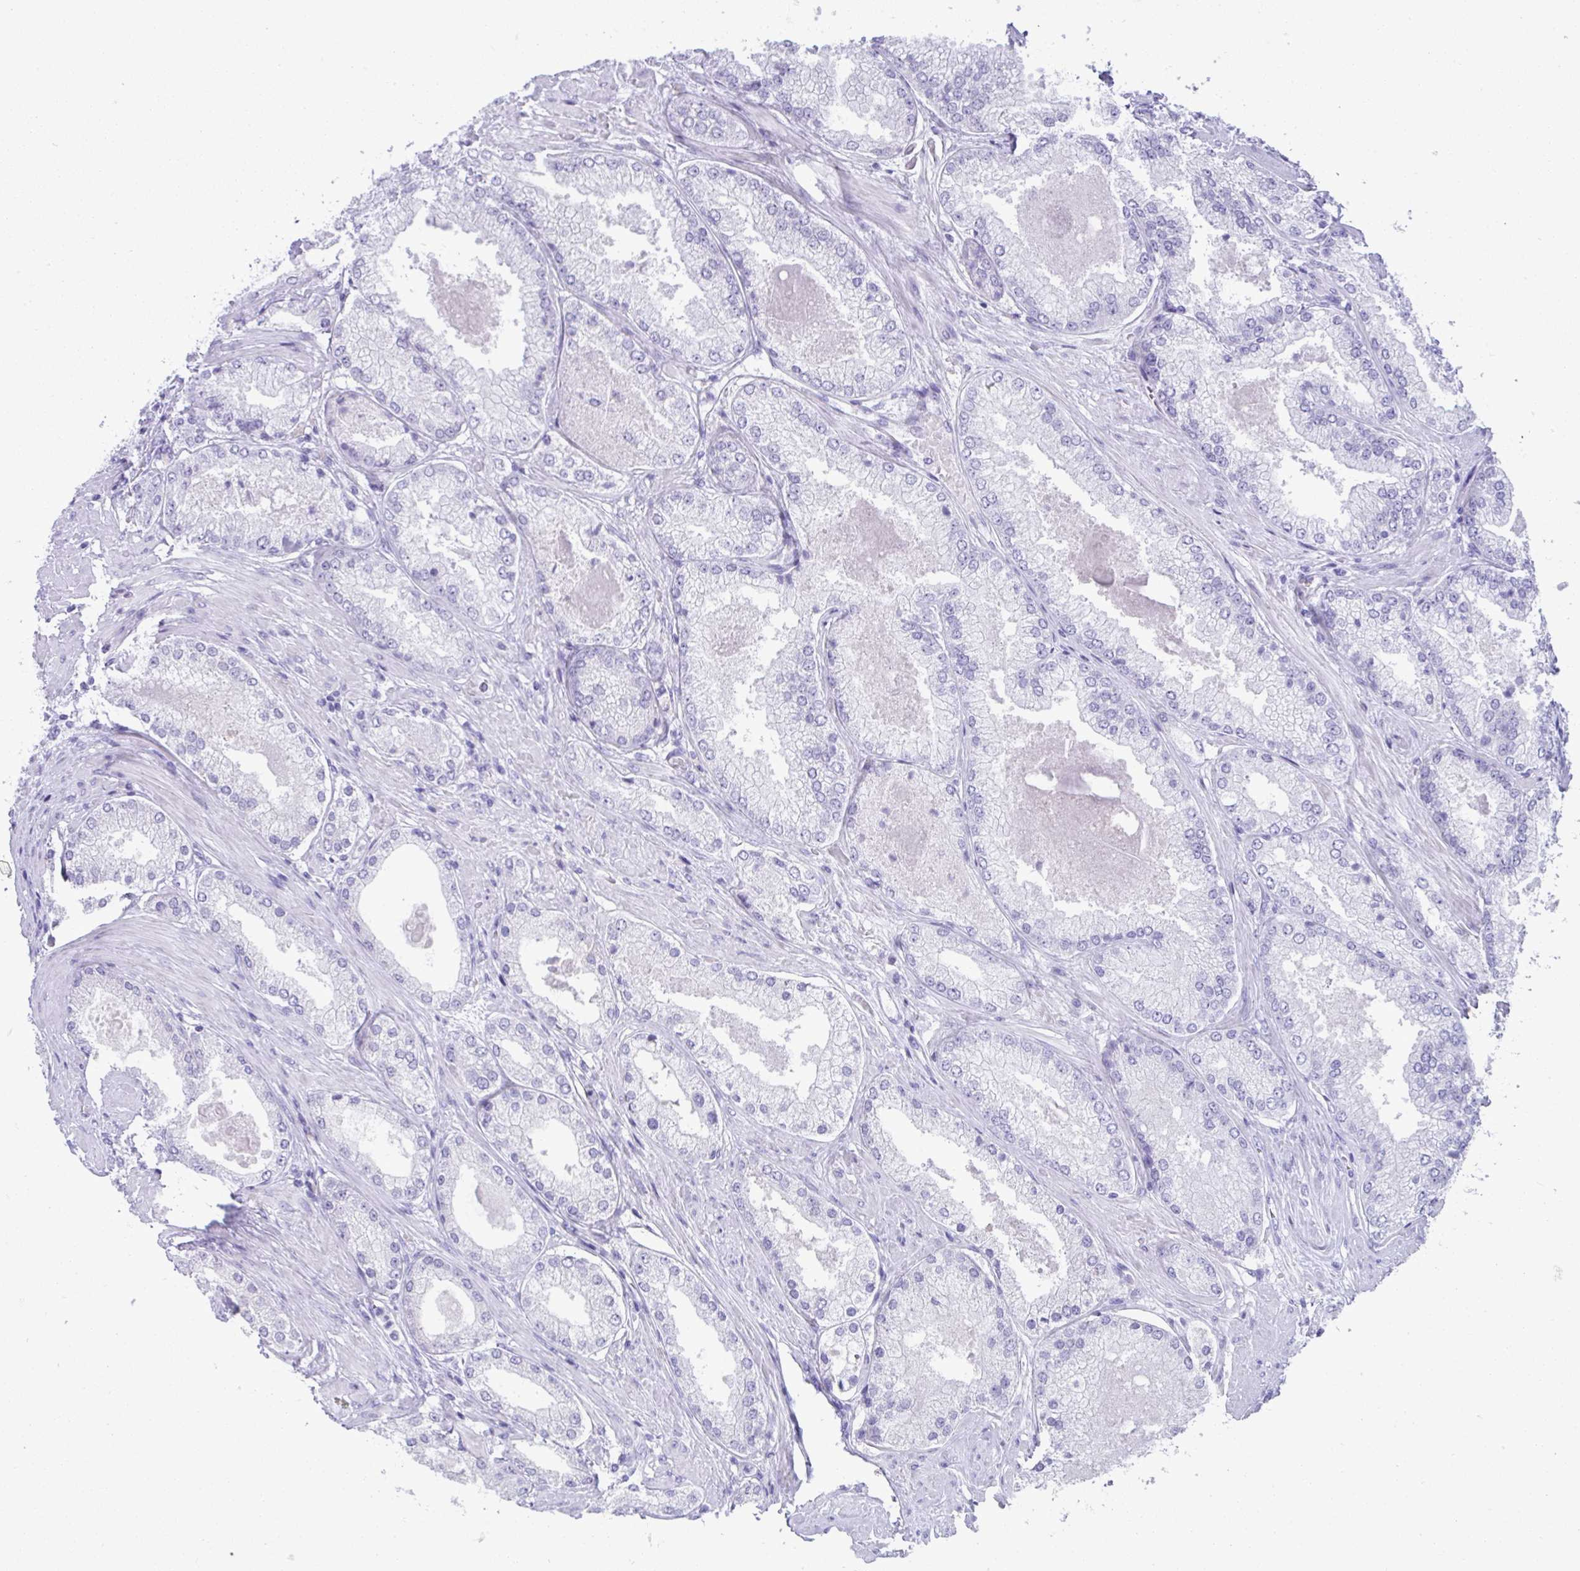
{"staining": {"intensity": "negative", "quantity": "none", "location": "none"}, "tissue": "prostate cancer", "cell_type": "Tumor cells", "image_type": "cancer", "snomed": [{"axis": "morphology", "description": "Adenocarcinoma, Low grade"}, {"axis": "topography", "description": "Prostate"}], "caption": "Tumor cells show no significant protein staining in prostate cancer (low-grade adenocarcinoma). The staining was performed using DAB to visualize the protein expression in brown, while the nuclei were stained in blue with hematoxylin (Magnification: 20x).", "gene": "PSCA", "patient": {"sex": "male", "age": 68}}